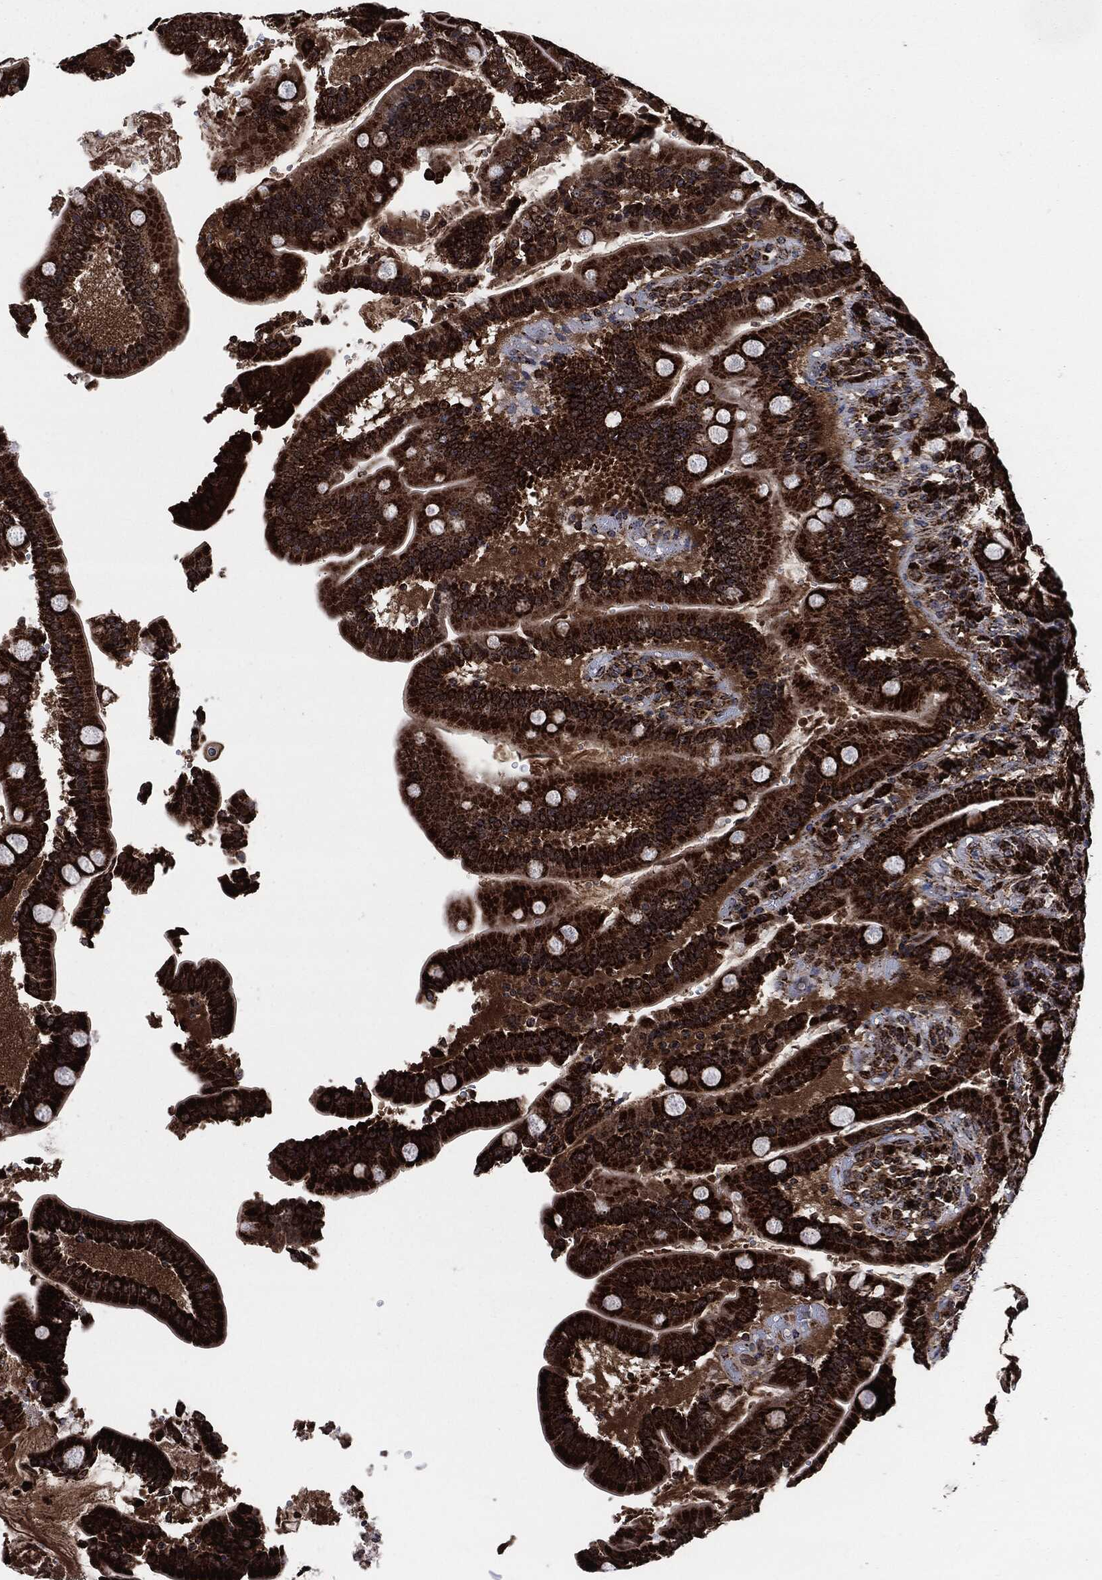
{"staining": {"intensity": "strong", "quantity": ">75%", "location": "cytoplasmic/membranous"}, "tissue": "duodenum", "cell_type": "Glandular cells", "image_type": "normal", "snomed": [{"axis": "morphology", "description": "Normal tissue, NOS"}, {"axis": "topography", "description": "Duodenum"}], "caption": "IHC of normal human duodenum displays high levels of strong cytoplasmic/membranous expression in approximately >75% of glandular cells.", "gene": "FH", "patient": {"sex": "female", "age": 62}}